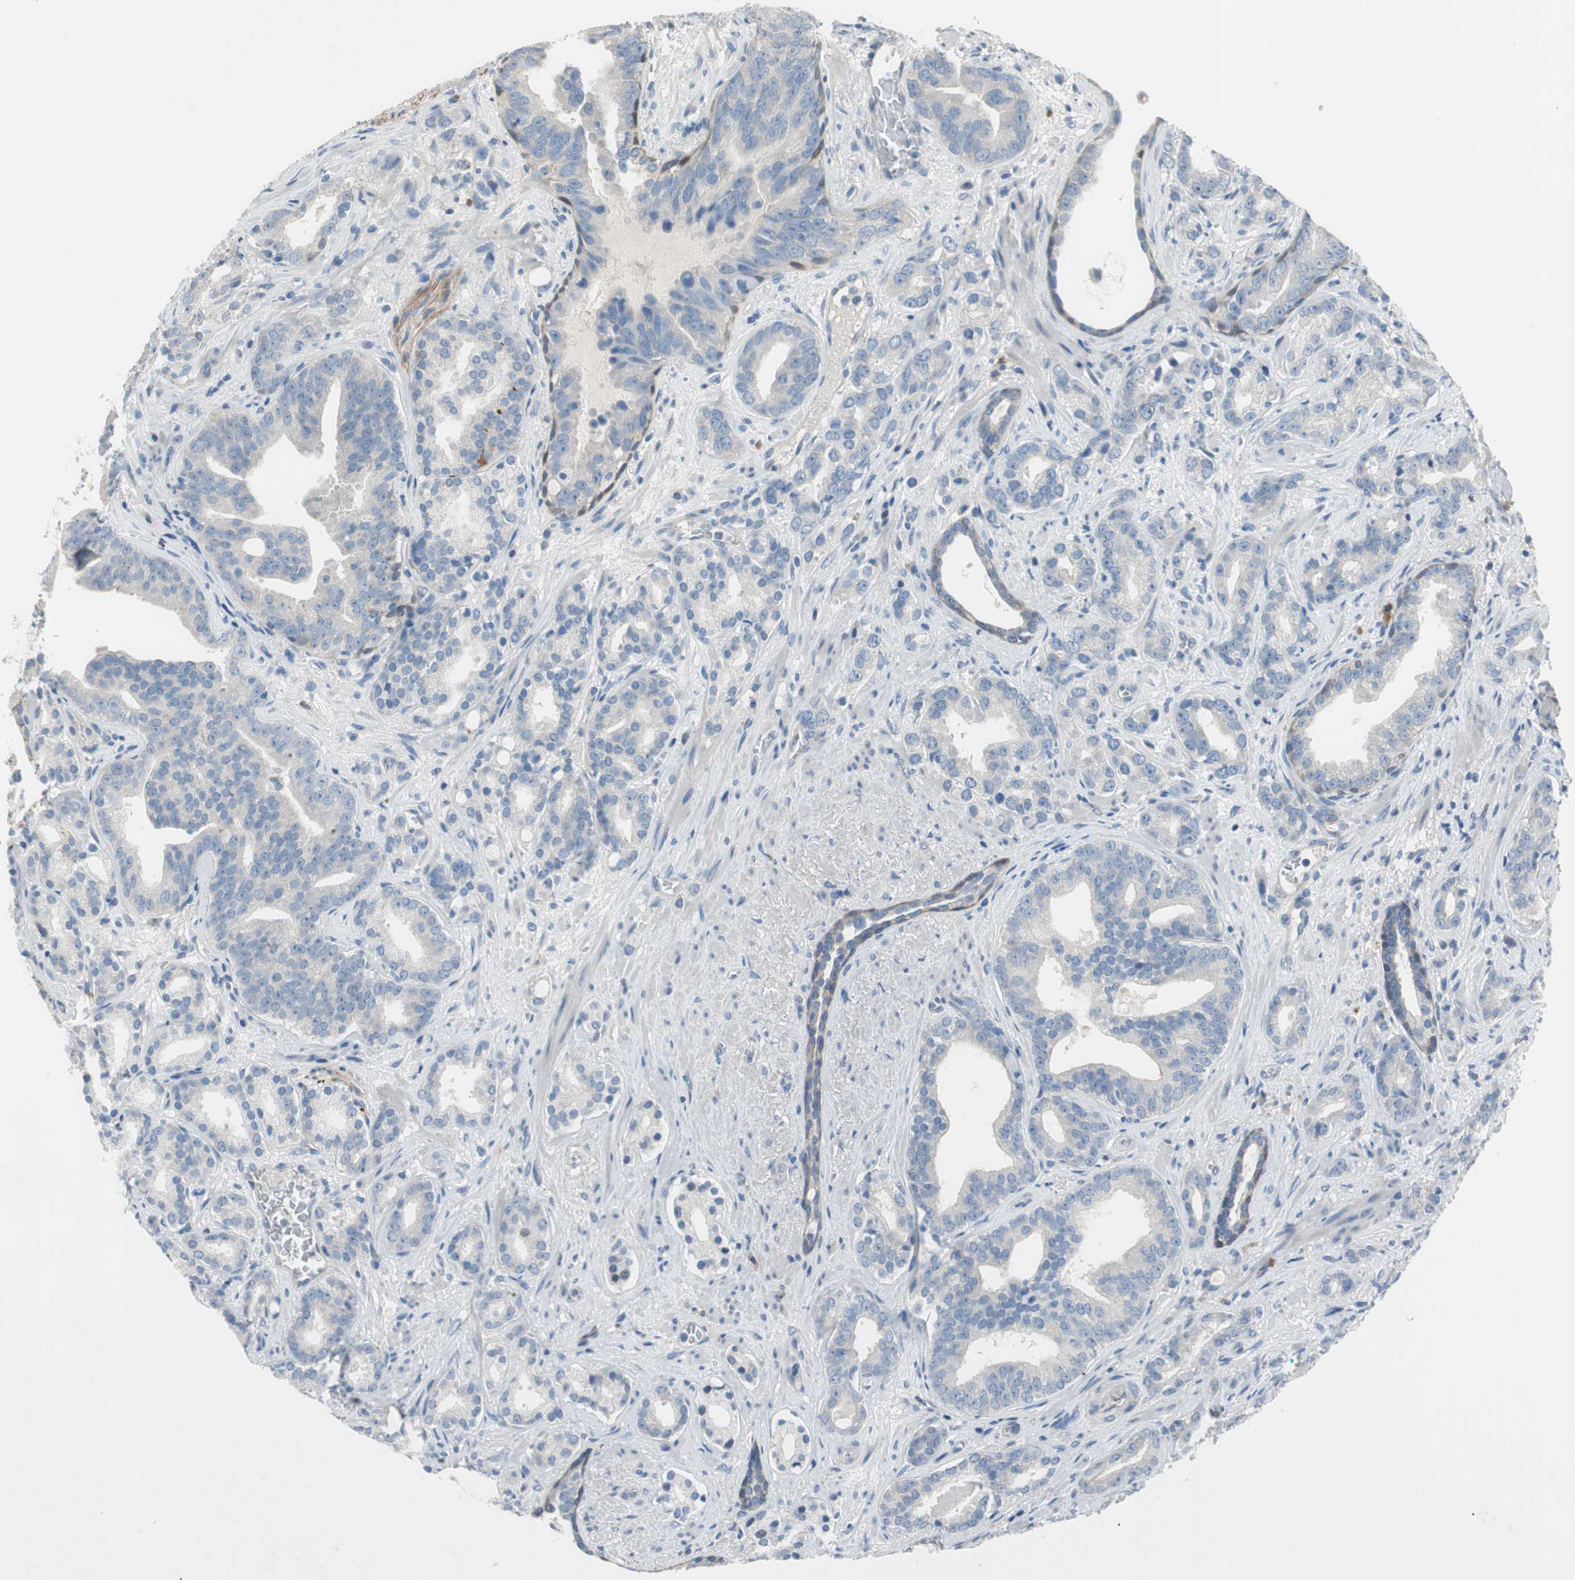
{"staining": {"intensity": "negative", "quantity": "none", "location": "none"}, "tissue": "prostate cancer", "cell_type": "Tumor cells", "image_type": "cancer", "snomed": [{"axis": "morphology", "description": "Adenocarcinoma, Low grade"}, {"axis": "topography", "description": "Prostate"}], "caption": "High power microscopy micrograph of an IHC micrograph of prostate adenocarcinoma (low-grade), revealing no significant positivity in tumor cells.", "gene": "PRRG4", "patient": {"sex": "male", "age": 63}}